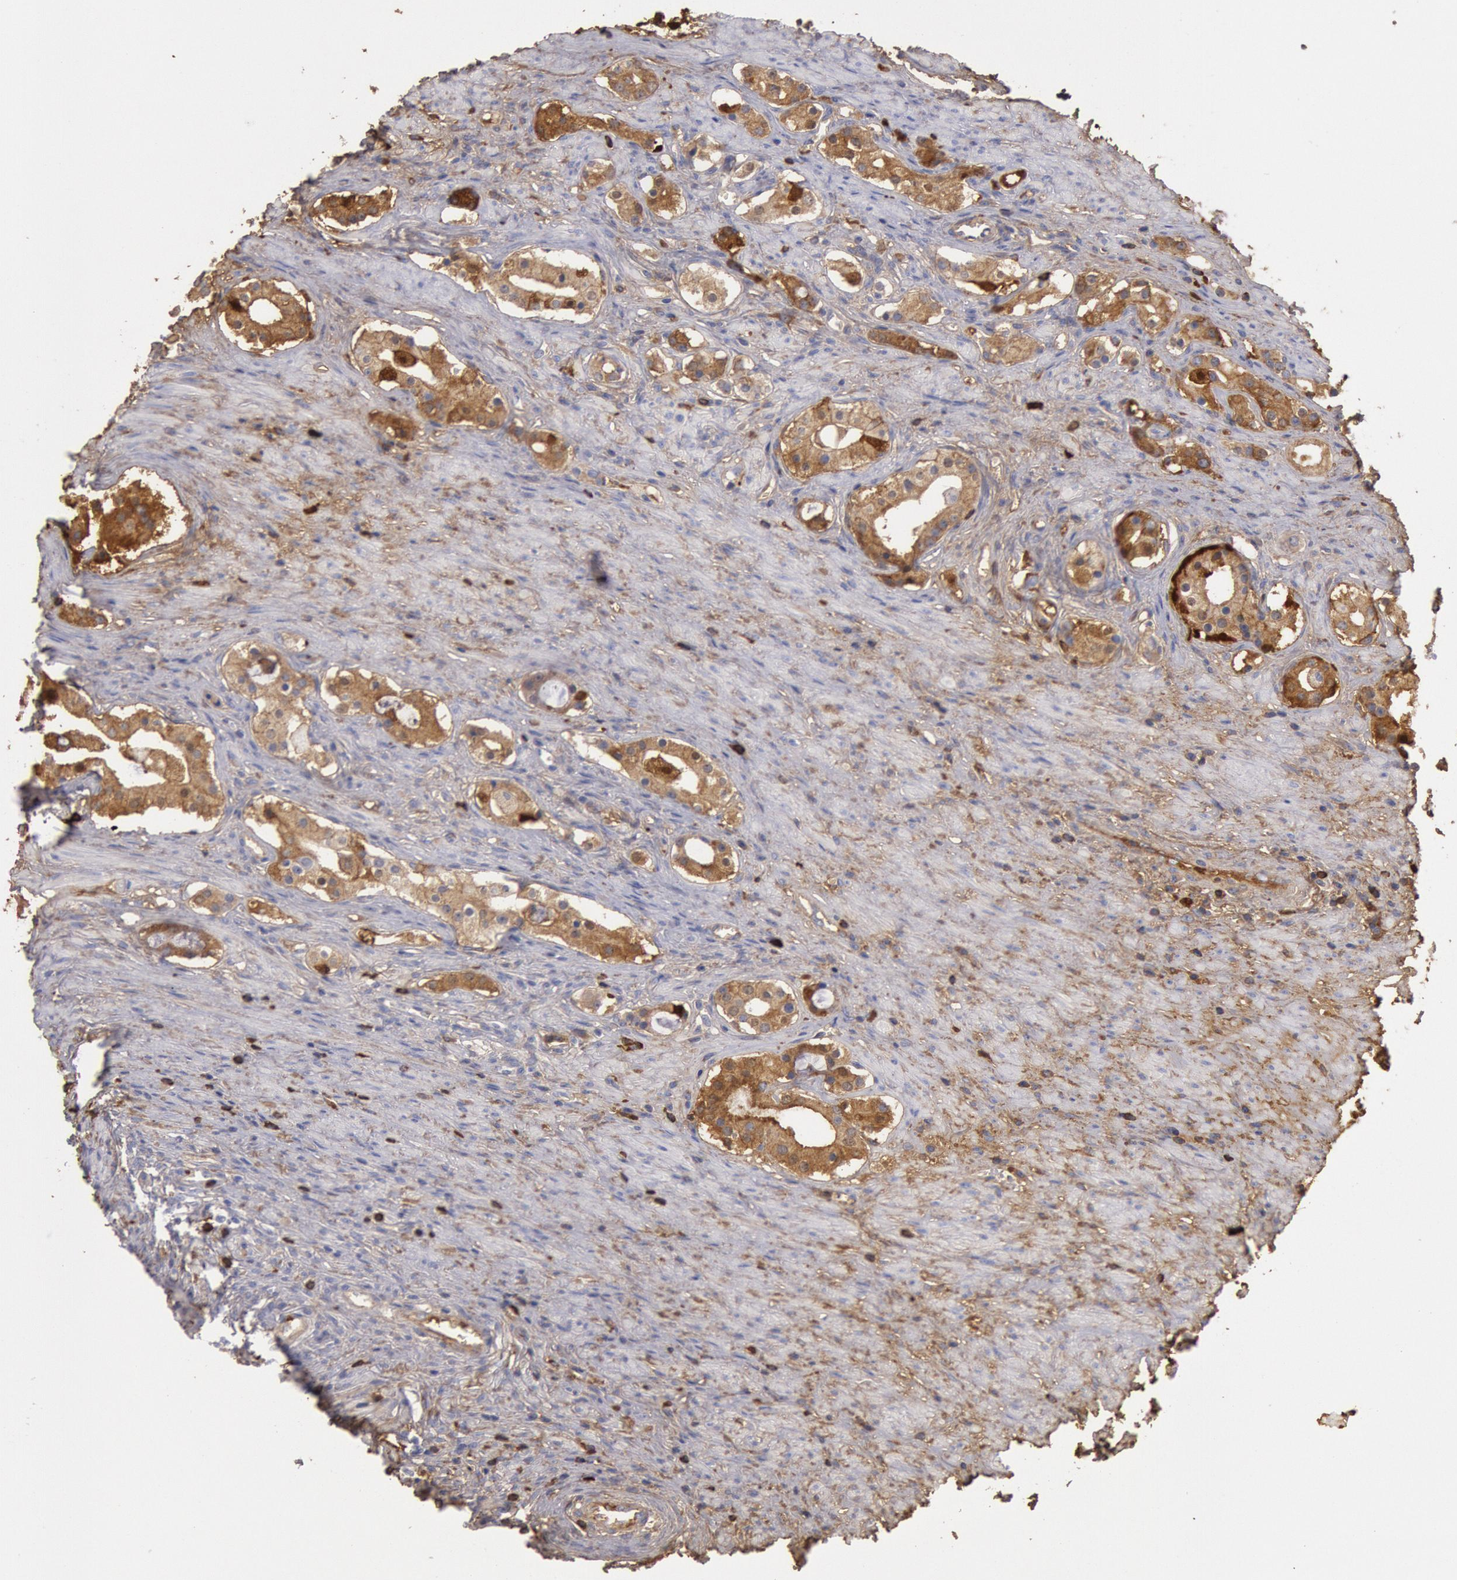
{"staining": {"intensity": "moderate", "quantity": "25%-75%", "location": "cytoplasmic/membranous"}, "tissue": "prostate cancer", "cell_type": "Tumor cells", "image_type": "cancer", "snomed": [{"axis": "morphology", "description": "Adenocarcinoma, Medium grade"}, {"axis": "topography", "description": "Prostate"}], "caption": "Prostate cancer (medium-grade adenocarcinoma) tissue reveals moderate cytoplasmic/membranous positivity in about 25%-75% of tumor cells", "gene": "IGHA1", "patient": {"sex": "male", "age": 73}}